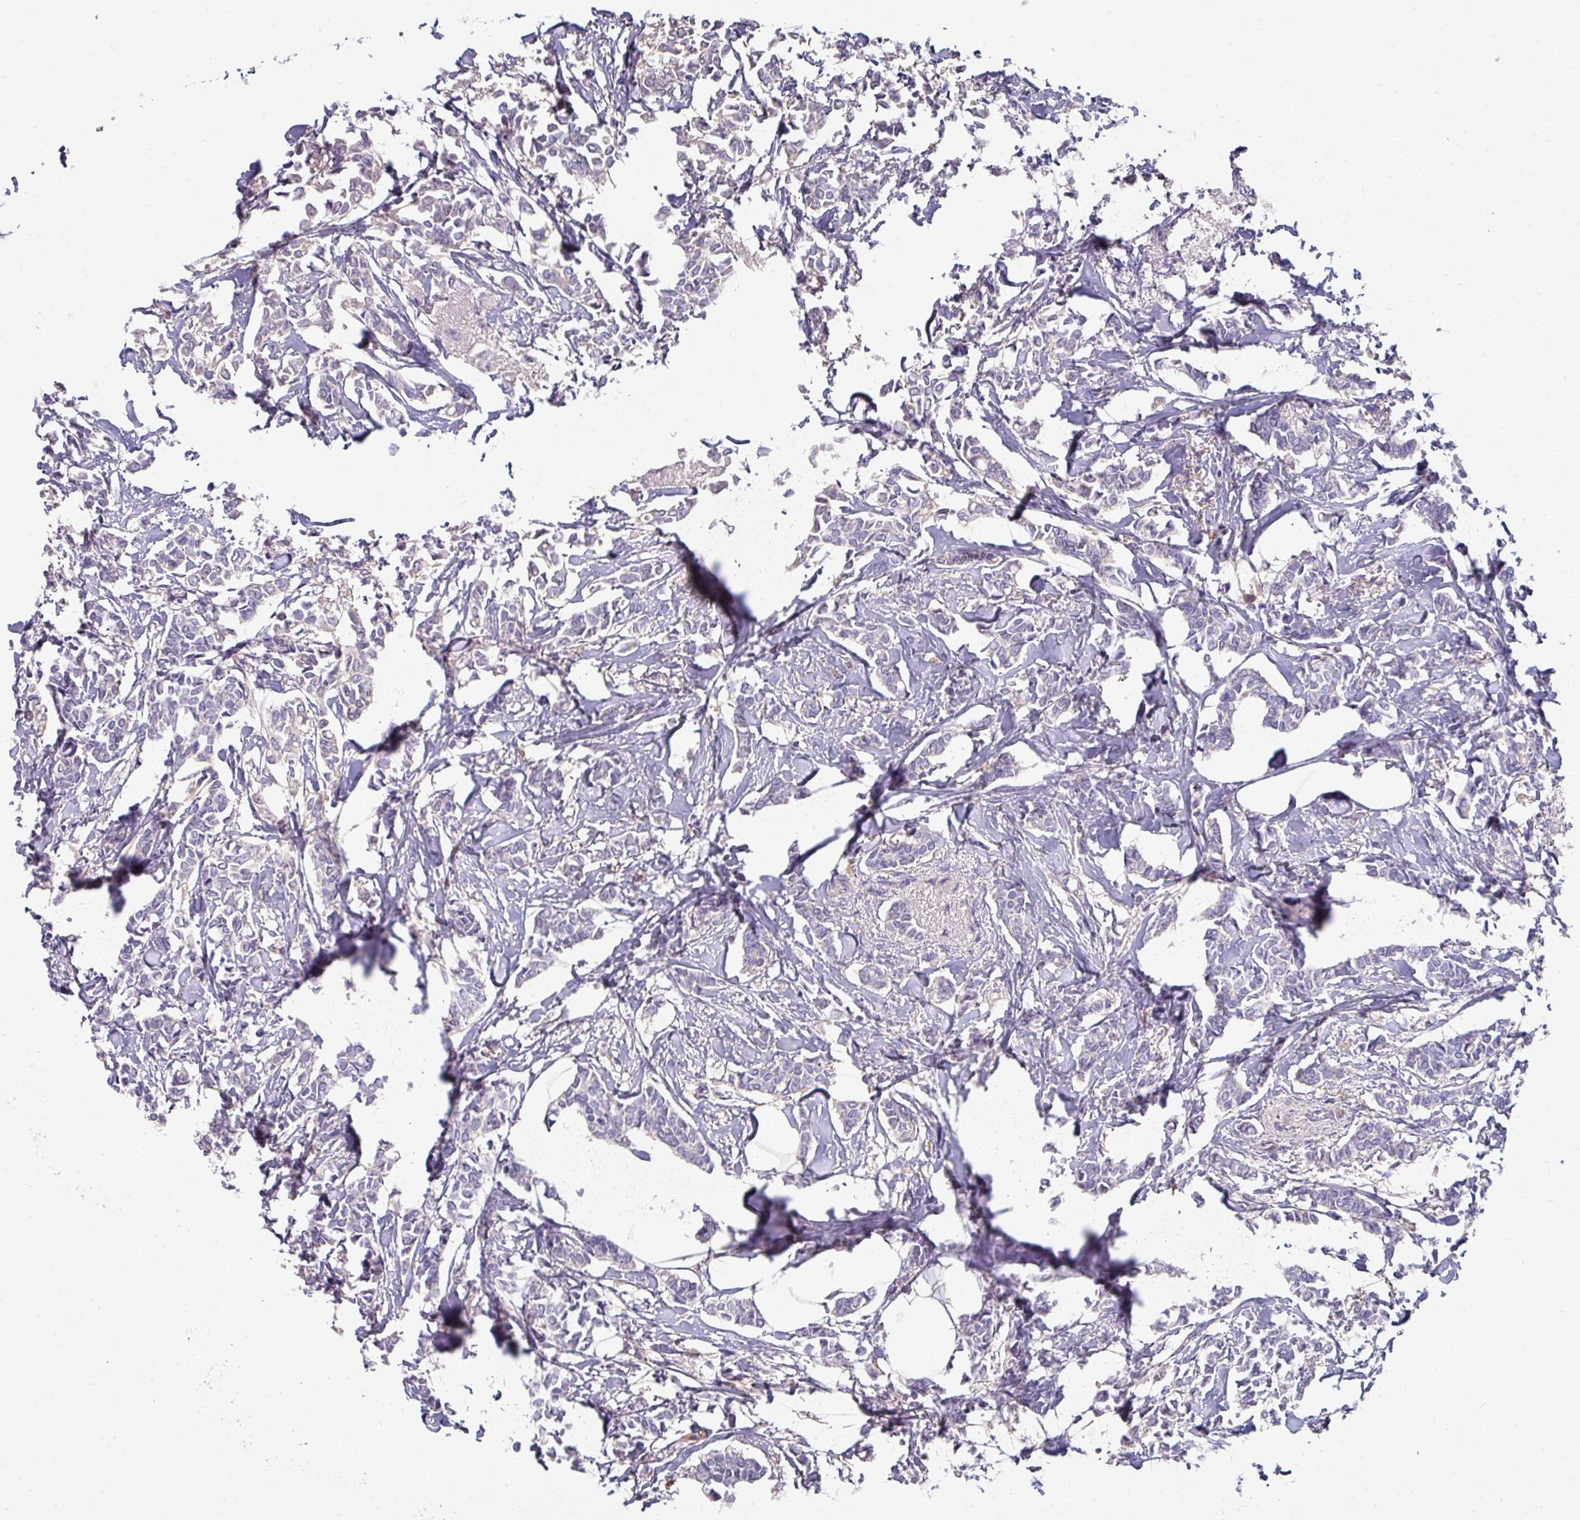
{"staining": {"intensity": "negative", "quantity": "none", "location": "none"}, "tissue": "breast cancer", "cell_type": "Tumor cells", "image_type": "cancer", "snomed": [{"axis": "morphology", "description": "Duct carcinoma"}, {"axis": "topography", "description": "Breast"}], "caption": "This is an immunohistochemistry micrograph of breast infiltrating ductal carcinoma. There is no expression in tumor cells.", "gene": "SLAMF6", "patient": {"sex": "female", "age": 41}}